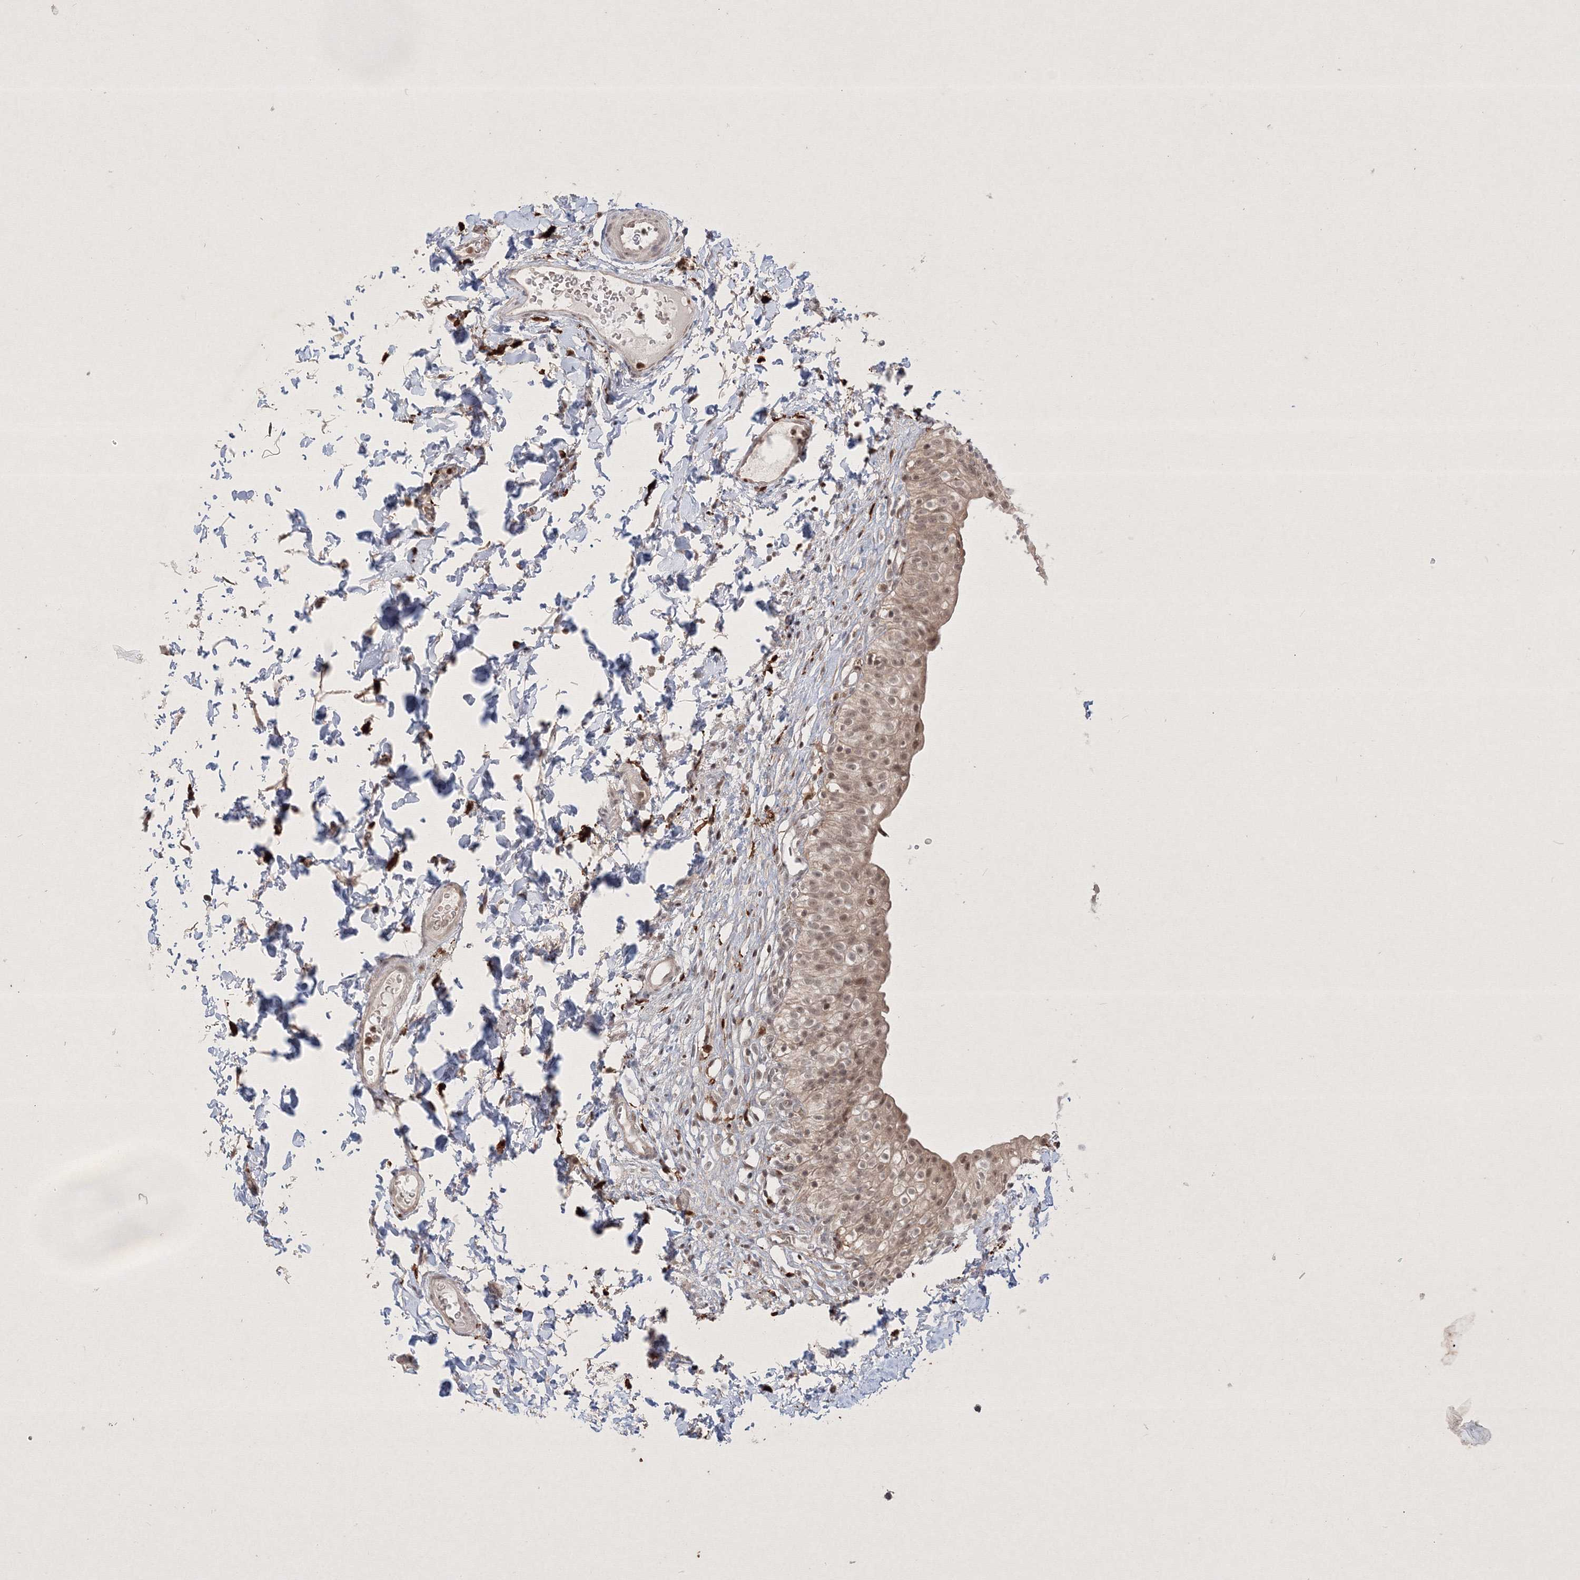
{"staining": {"intensity": "moderate", "quantity": "25%-75%", "location": "cytoplasmic/membranous,nuclear"}, "tissue": "urinary bladder", "cell_type": "Urothelial cells", "image_type": "normal", "snomed": [{"axis": "morphology", "description": "Normal tissue, NOS"}, {"axis": "topography", "description": "Urinary bladder"}], "caption": "Protein analysis of normal urinary bladder exhibits moderate cytoplasmic/membranous,nuclear expression in approximately 25%-75% of urothelial cells. Immunohistochemistry stains the protein in brown and the nuclei are stained blue.", "gene": "TAB1", "patient": {"sex": "male", "age": 55}}